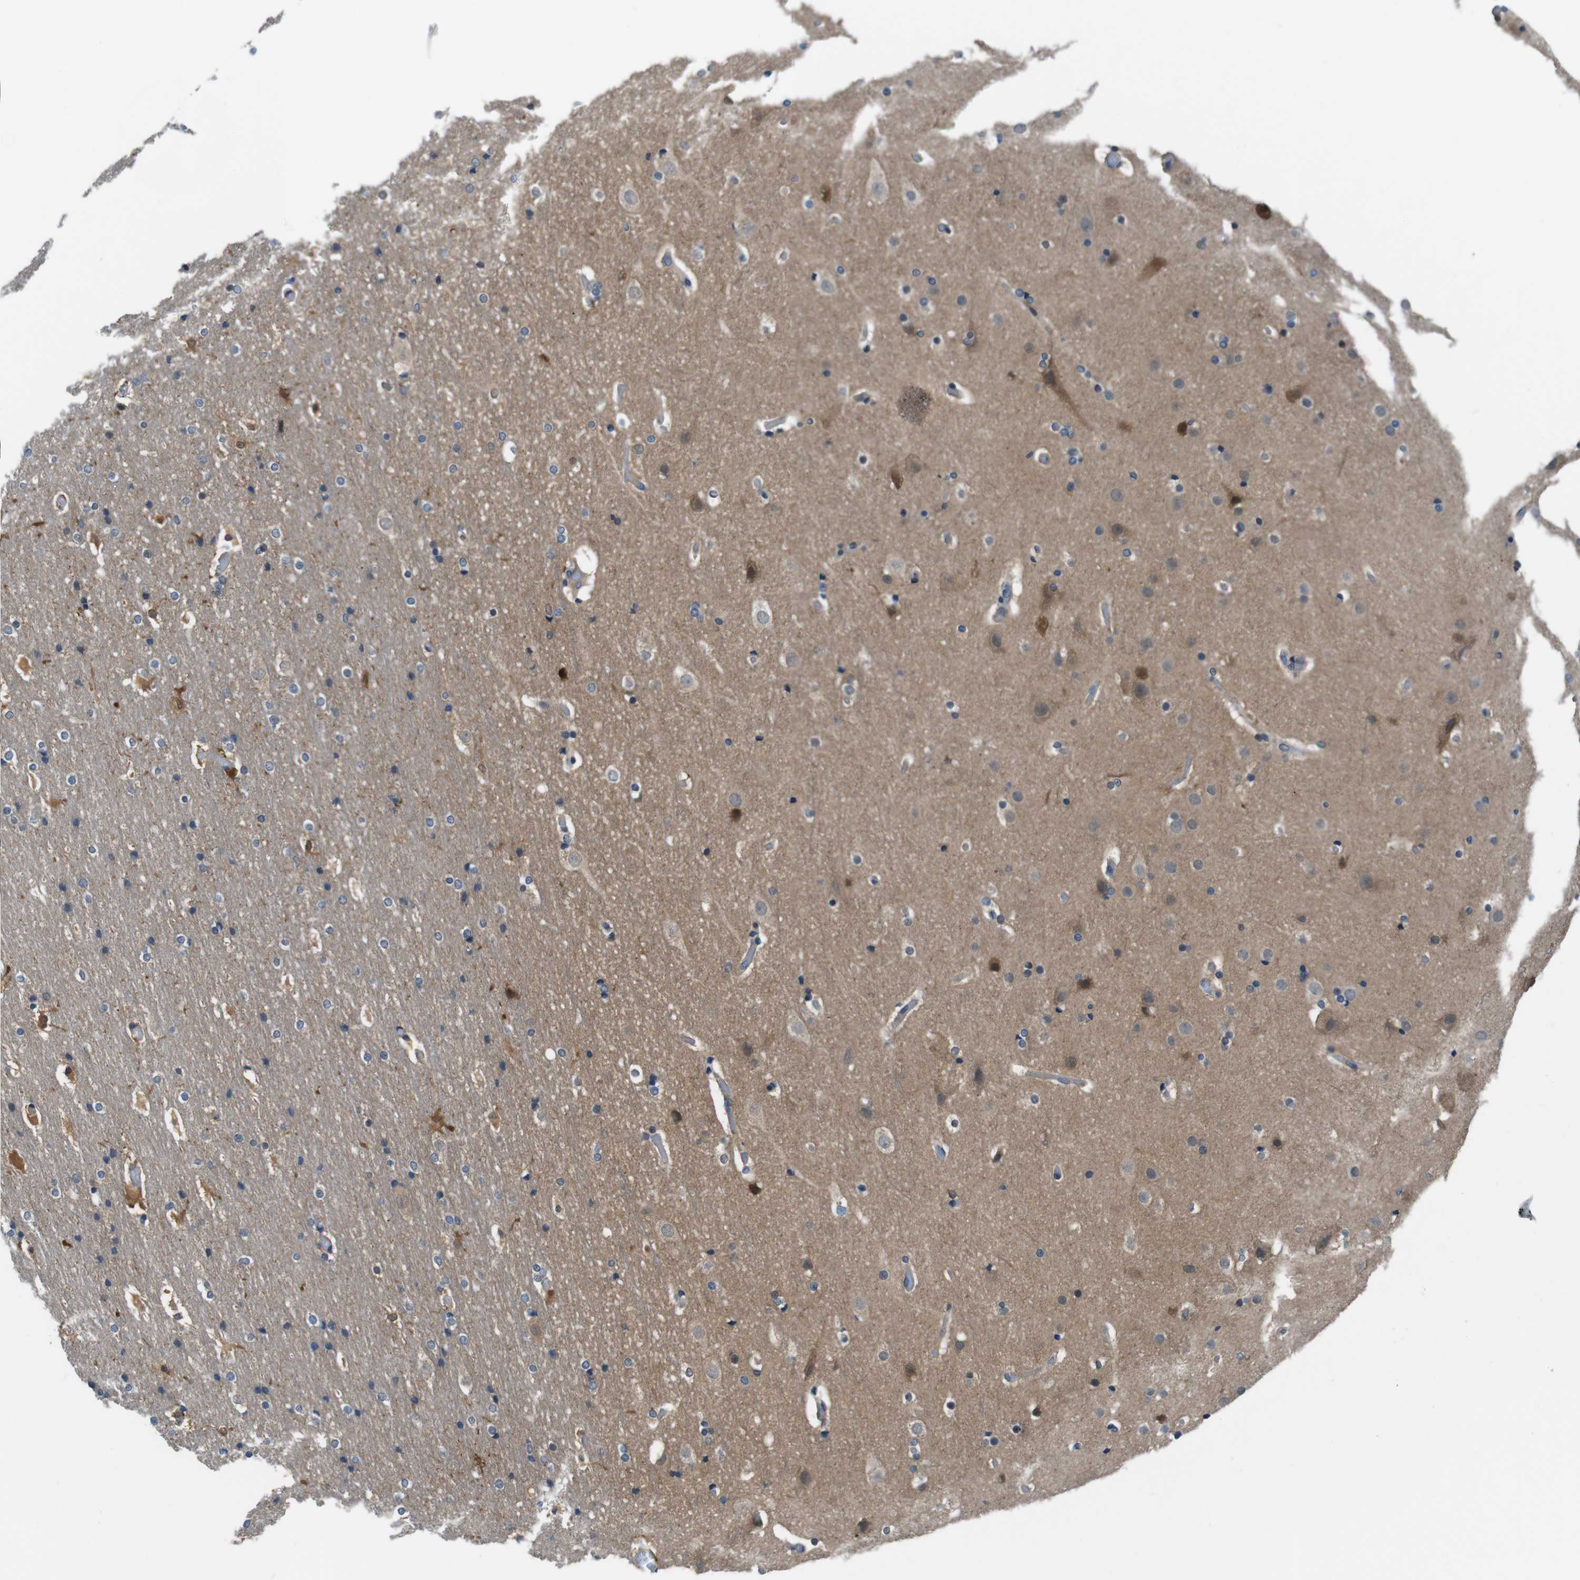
{"staining": {"intensity": "negative", "quantity": "none", "location": "none"}, "tissue": "cerebral cortex", "cell_type": "Endothelial cells", "image_type": "normal", "snomed": [{"axis": "morphology", "description": "Normal tissue, NOS"}, {"axis": "topography", "description": "Cerebral cortex"}], "caption": "High power microscopy micrograph of an immunohistochemistry (IHC) histopathology image of normal cerebral cortex, revealing no significant positivity in endothelial cells.", "gene": "NANOS2", "patient": {"sex": "male", "age": 57}}